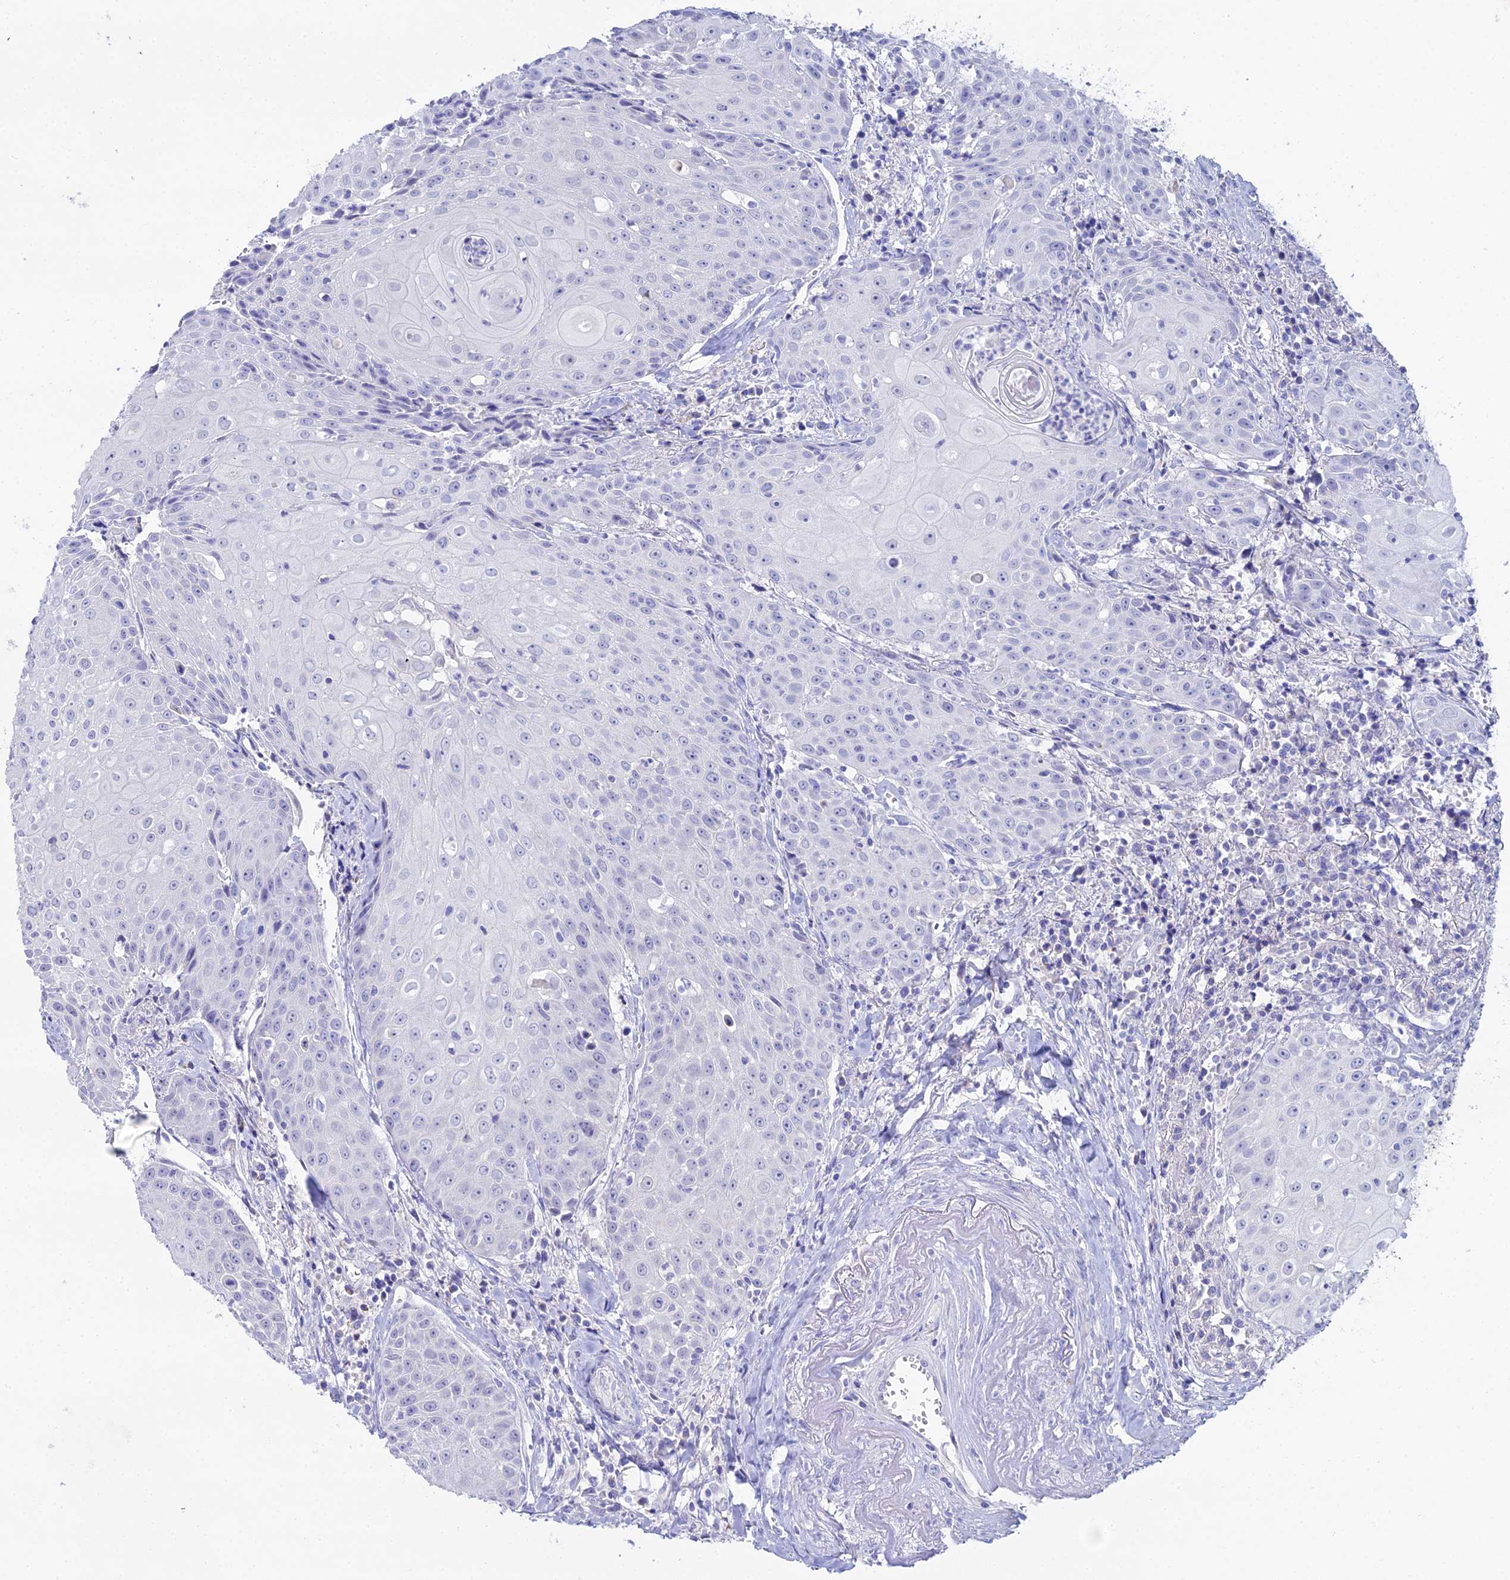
{"staining": {"intensity": "negative", "quantity": "none", "location": "none"}, "tissue": "head and neck cancer", "cell_type": "Tumor cells", "image_type": "cancer", "snomed": [{"axis": "morphology", "description": "Squamous cell carcinoma, NOS"}, {"axis": "topography", "description": "Oral tissue"}, {"axis": "topography", "description": "Head-Neck"}], "caption": "This is an immunohistochemistry image of head and neck squamous cell carcinoma. There is no staining in tumor cells.", "gene": "DHX34", "patient": {"sex": "female", "age": 82}}